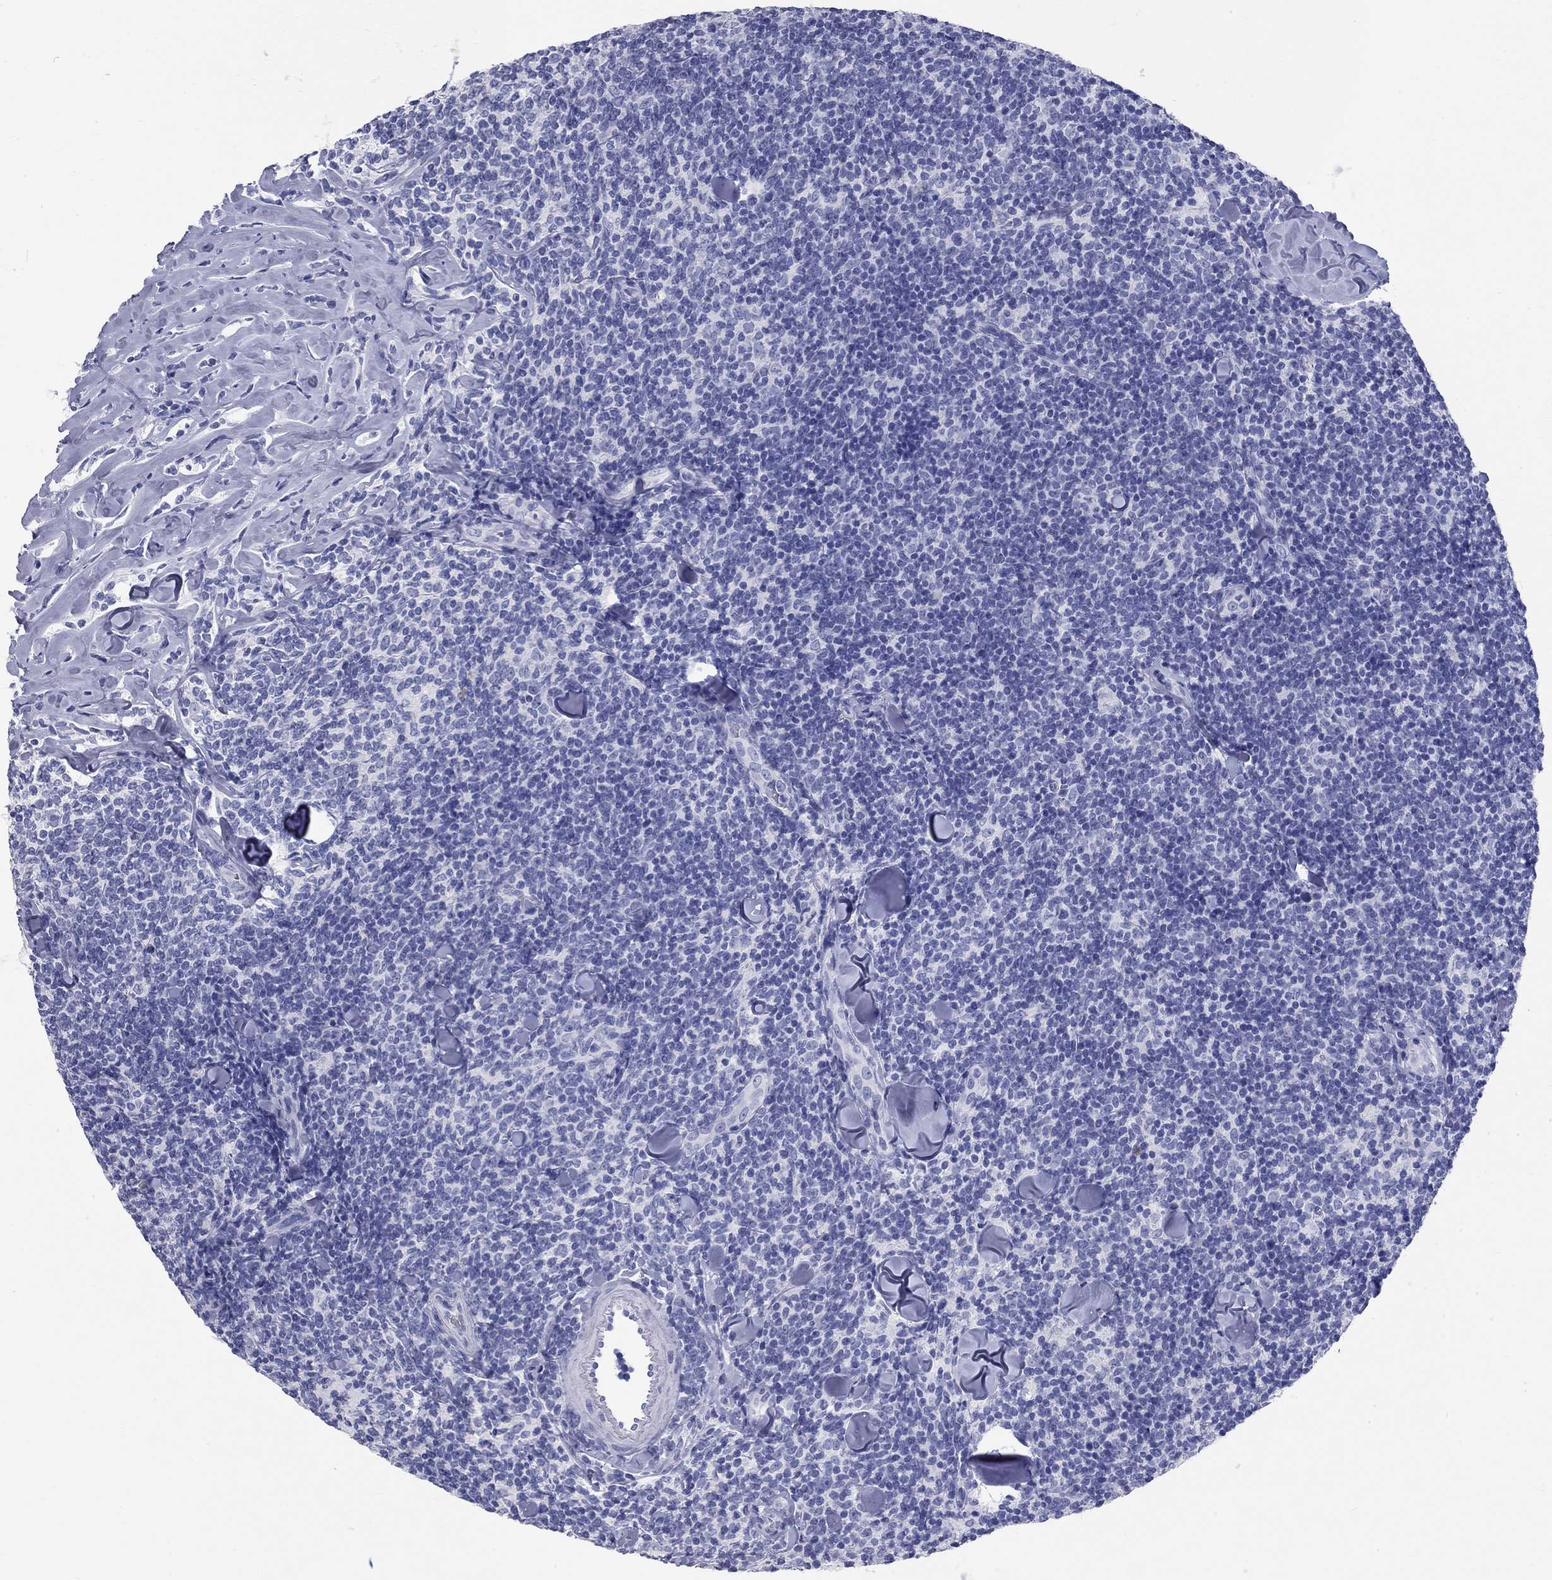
{"staining": {"intensity": "negative", "quantity": "none", "location": "none"}, "tissue": "lymphoma", "cell_type": "Tumor cells", "image_type": "cancer", "snomed": [{"axis": "morphology", "description": "Malignant lymphoma, non-Hodgkin's type, Low grade"}, {"axis": "topography", "description": "Lymph node"}], "caption": "Immunohistochemistry image of lymphoma stained for a protein (brown), which displays no expression in tumor cells.", "gene": "PHOX2B", "patient": {"sex": "female", "age": 56}}